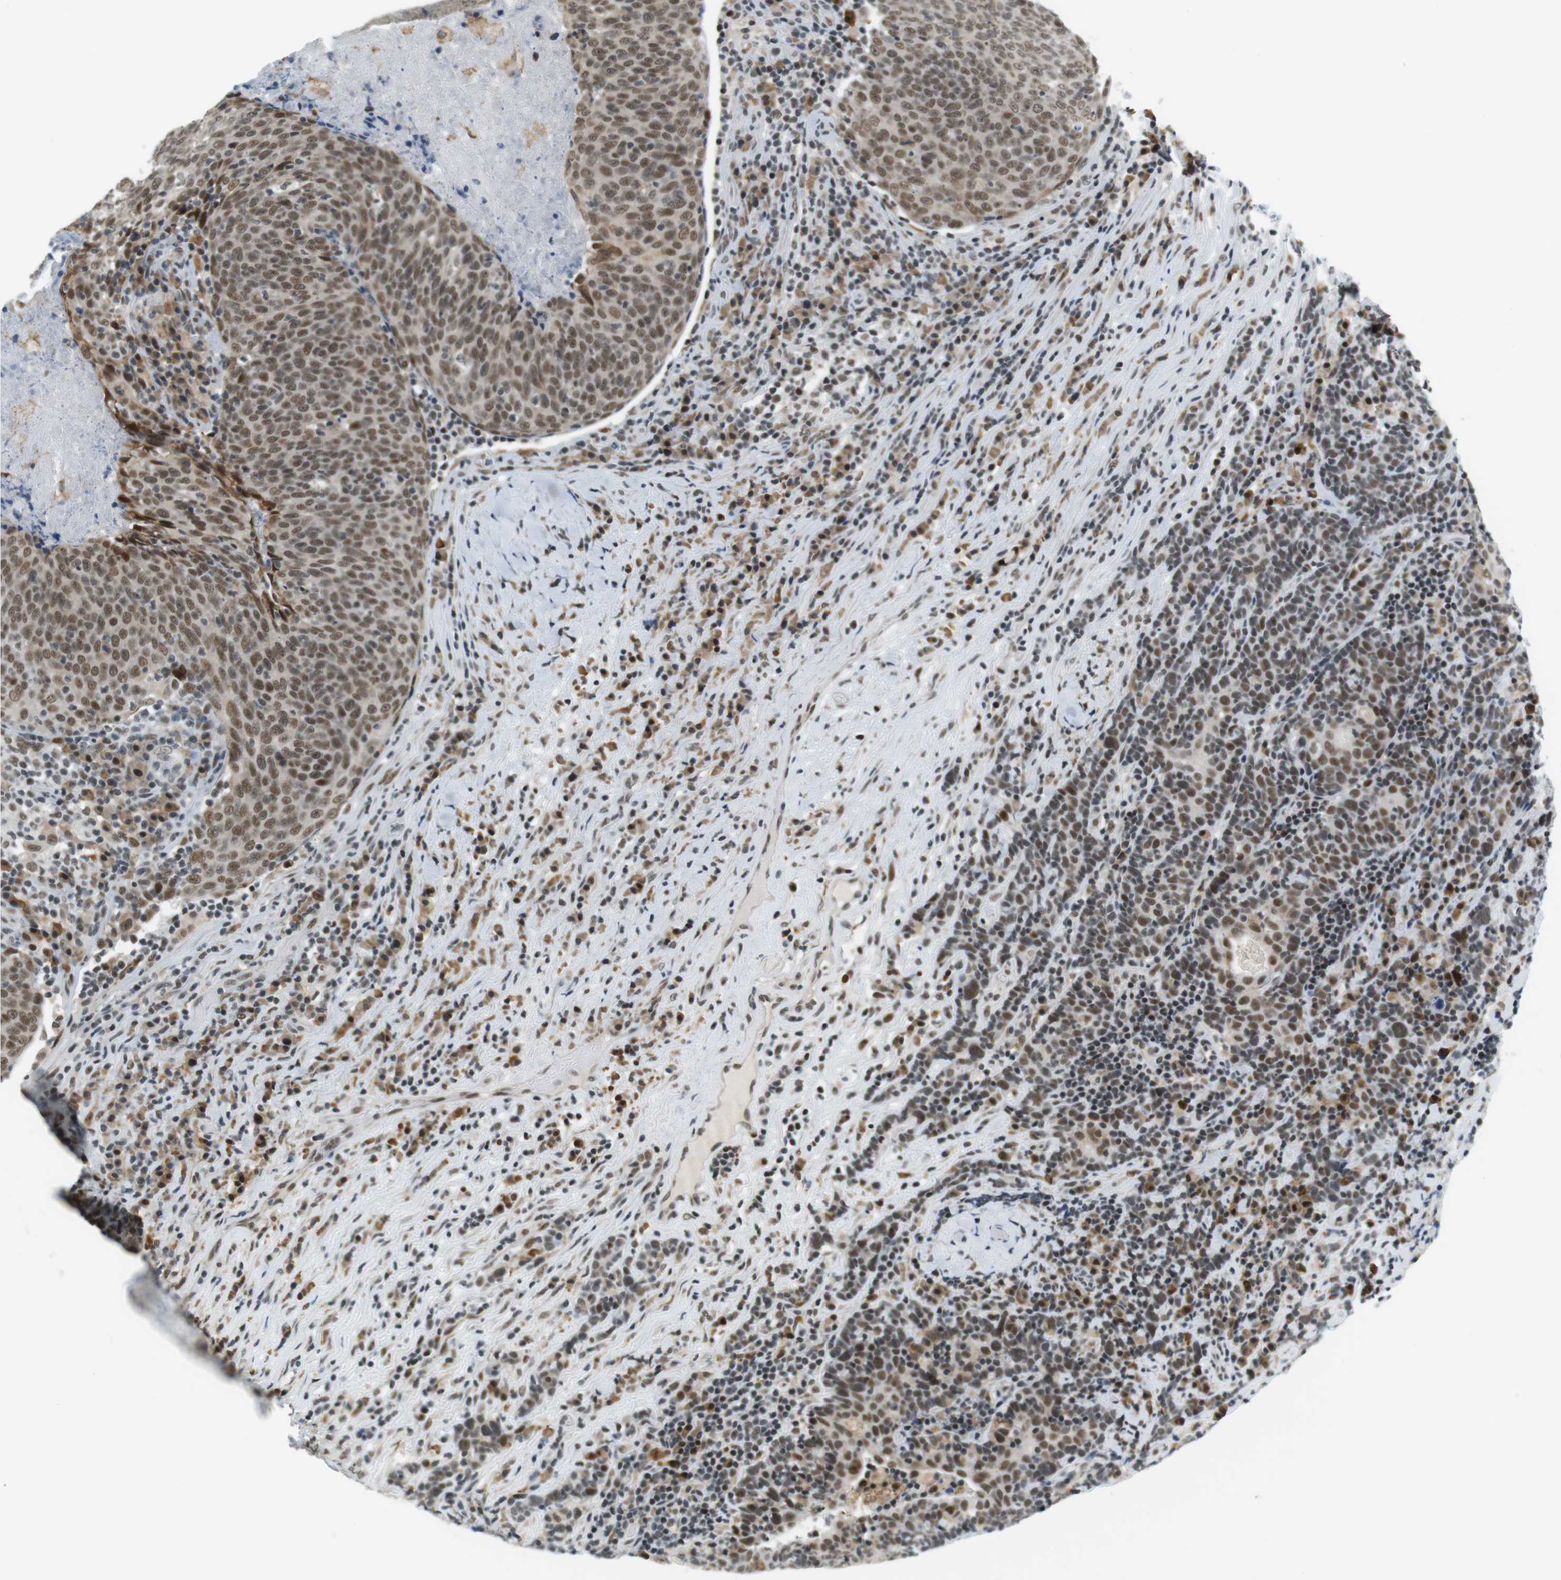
{"staining": {"intensity": "moderate", "quantity": ">75%", "location": "nuclear"}, "tissue": "head and neck cancer", "cell_type": "Tumor cells", "image_type": "cancer", "snomed": [{"axis": "morphology", "description": "Squamous cell carcinoma, NOS"}, {"axis": "morphology", "description": "Squamous cell carcinoma, metastatic, NOS"}, {"axis": "topography", "description": "Lymph node"}, {"axis": "topography", "description": "Head-Neck"}], "caption": "High-power microscopy captured an immunohistochemistry histopathology image of squamous cell carcinoma (head and neck), revealing moderate nuclear staining in about >75% of tumor cells. The staining is performed using DAB brown chromogen to label protein expression. The nuclei are counter-stained blue using hematoxylin.", "gene": "RNF38", "patient": {"sex": "male", "age": 62}}